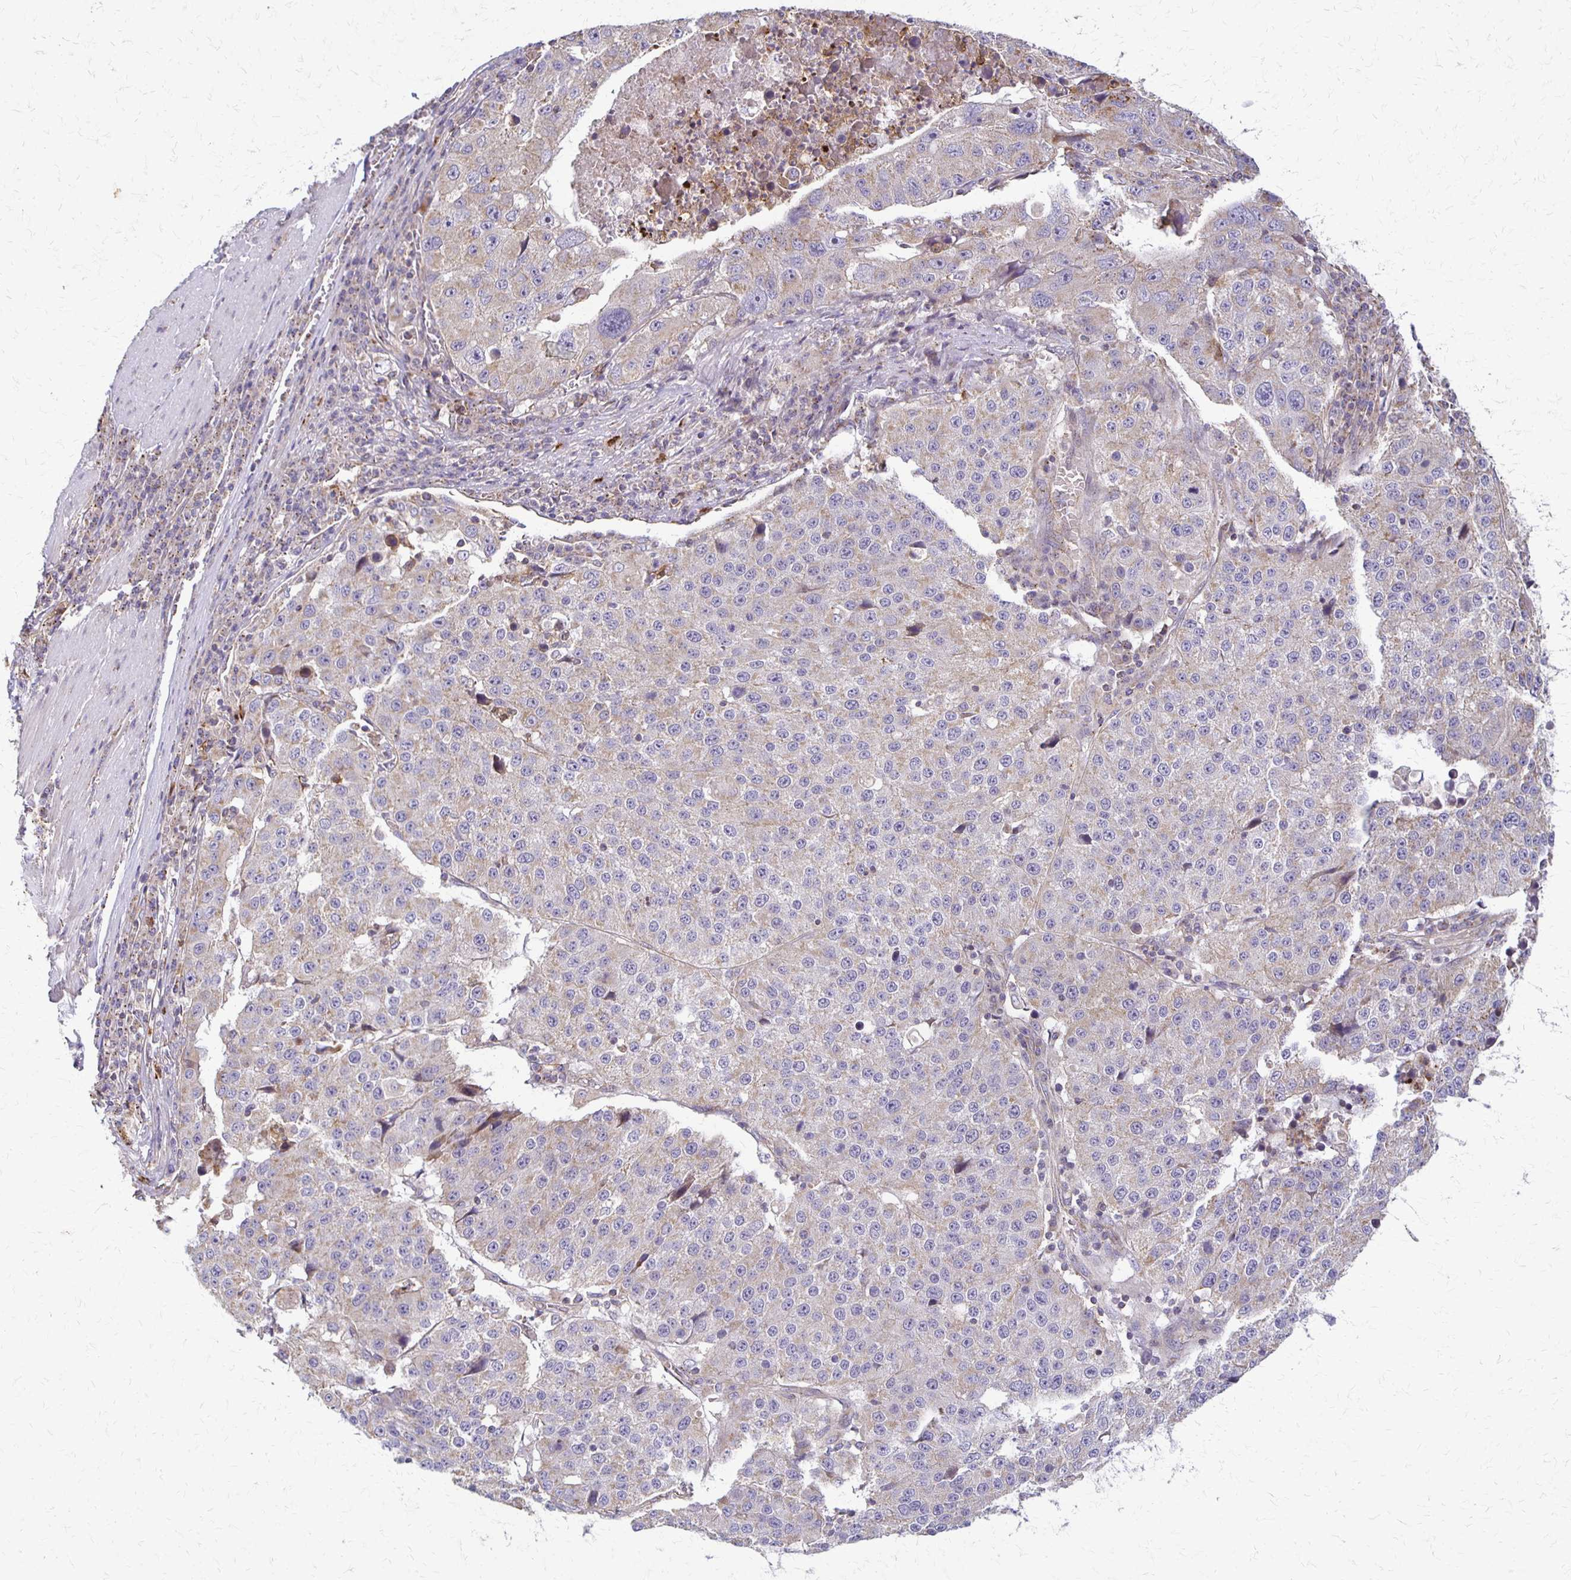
{"staining": {"intensity": "negative", "quantity": "none", "location": "none"}, "tissue": "stomach cancer", "cell_type": "Tumor cells", "image_type": "cancer", "snomed": [{"axis": "morphology", "description": "Adenocarcinoma, NOS"}, {"axis": "topography", "description": "Stomach"}], "caption": "Stomach cancer was stained to show a protein in brown. There is no significant positivity in tumor cells.", "gene": "EIF4EBP2", "patient": {"sex": "male", "age": 71}}